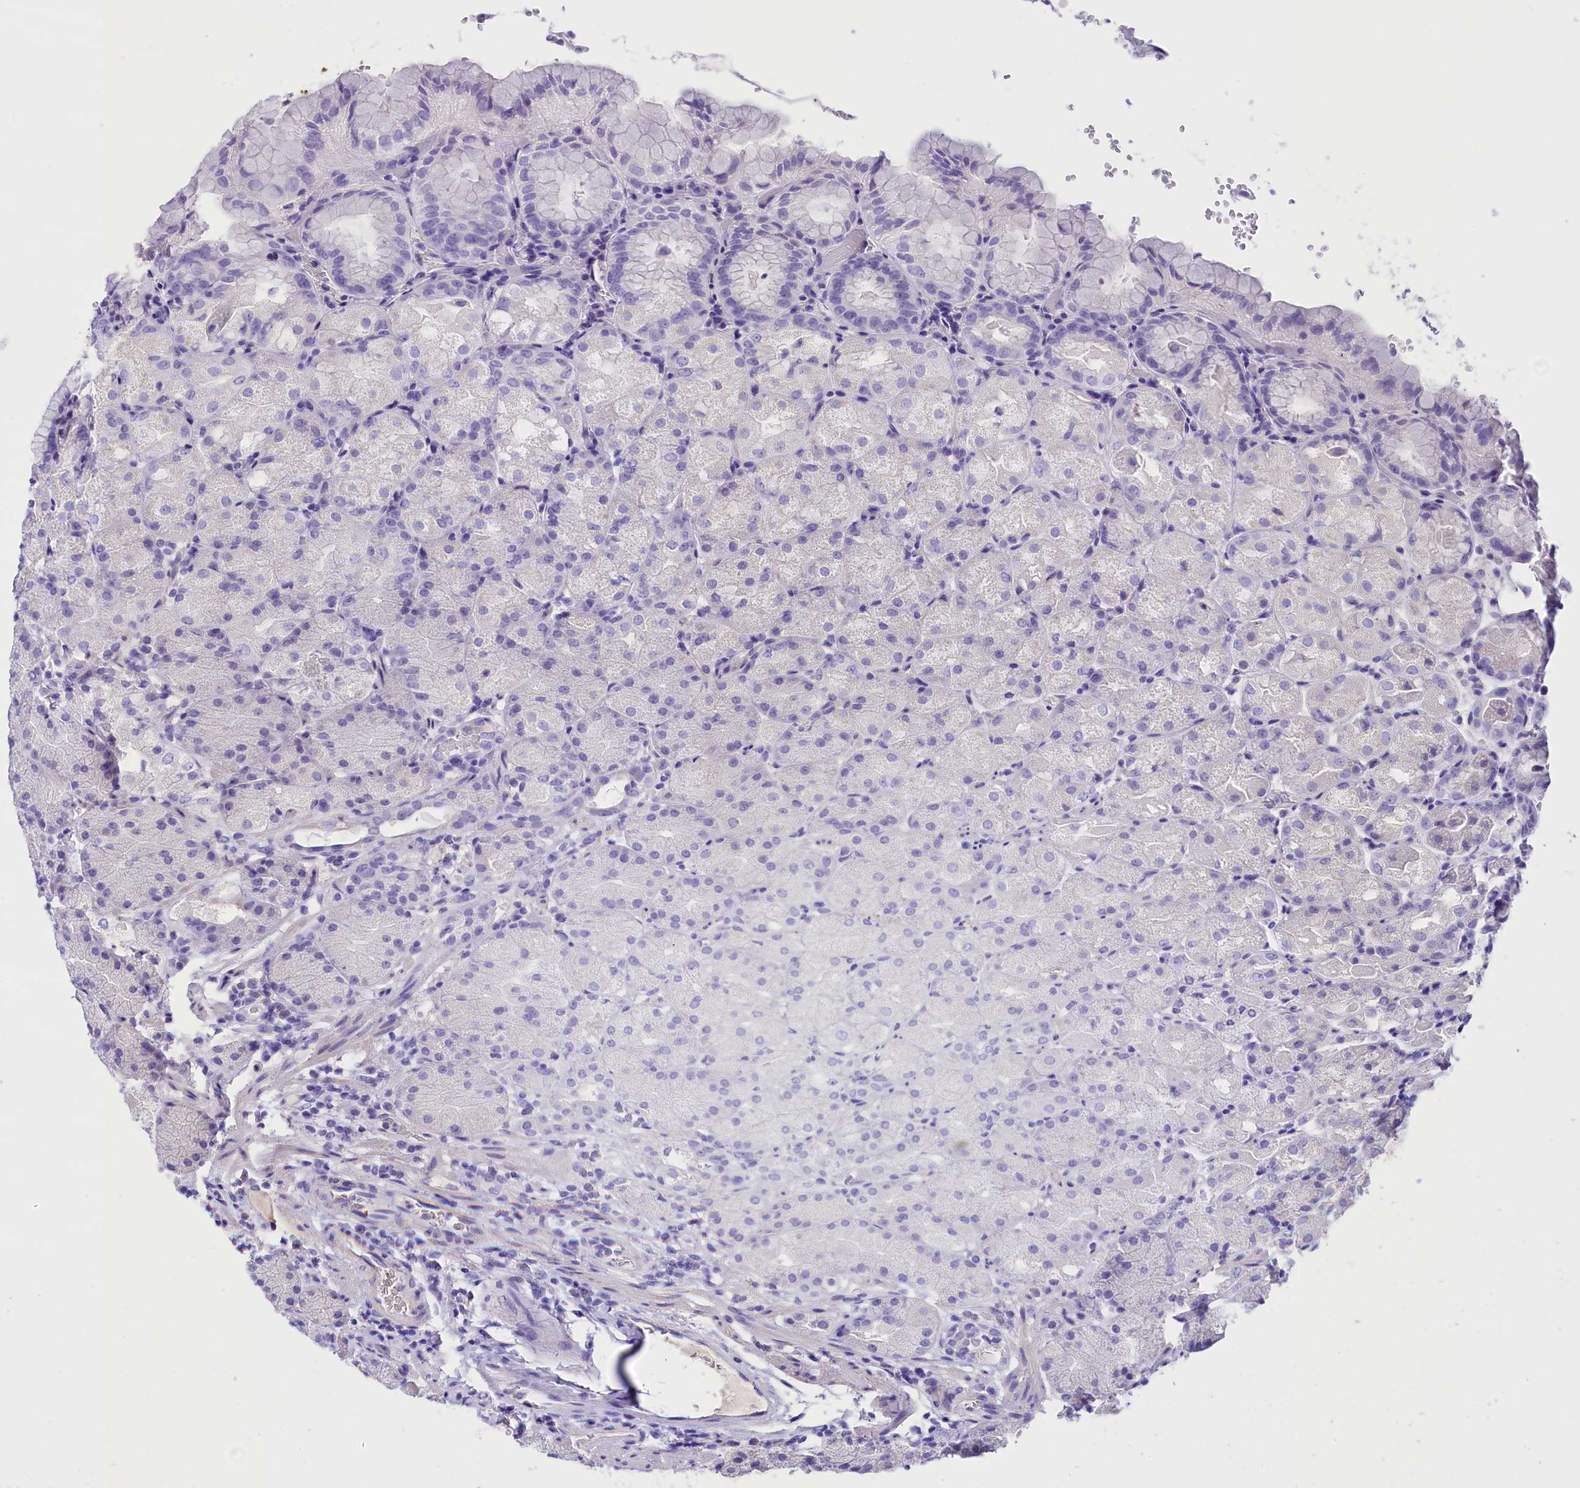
{"staining": {"intensity": "negative", "quantity": "none", "location": "none"}, "tissue": "stomach", "cell_type": "Glandular cells", "image_type": "normal", "snomed": [{"axis": "morphology", "description": "Normal tissue, NOS"}, {"axis": "topography", "description": "Stomach, upper"}, {"axis": "topography", "description": "Stomach, lower"}], "caption": "The immunohistochemistry image has no significant staining in glandular cells of stomach. The staining was performed using DAB (3,3'-diaminobenzidine) to visualize the protein expression in brown, while the nuclei were stained in blue with hematoxylin (Magnification: 20x).", "gene": "SKIDA1", "patient": {"sex": "male", "age": 62}}